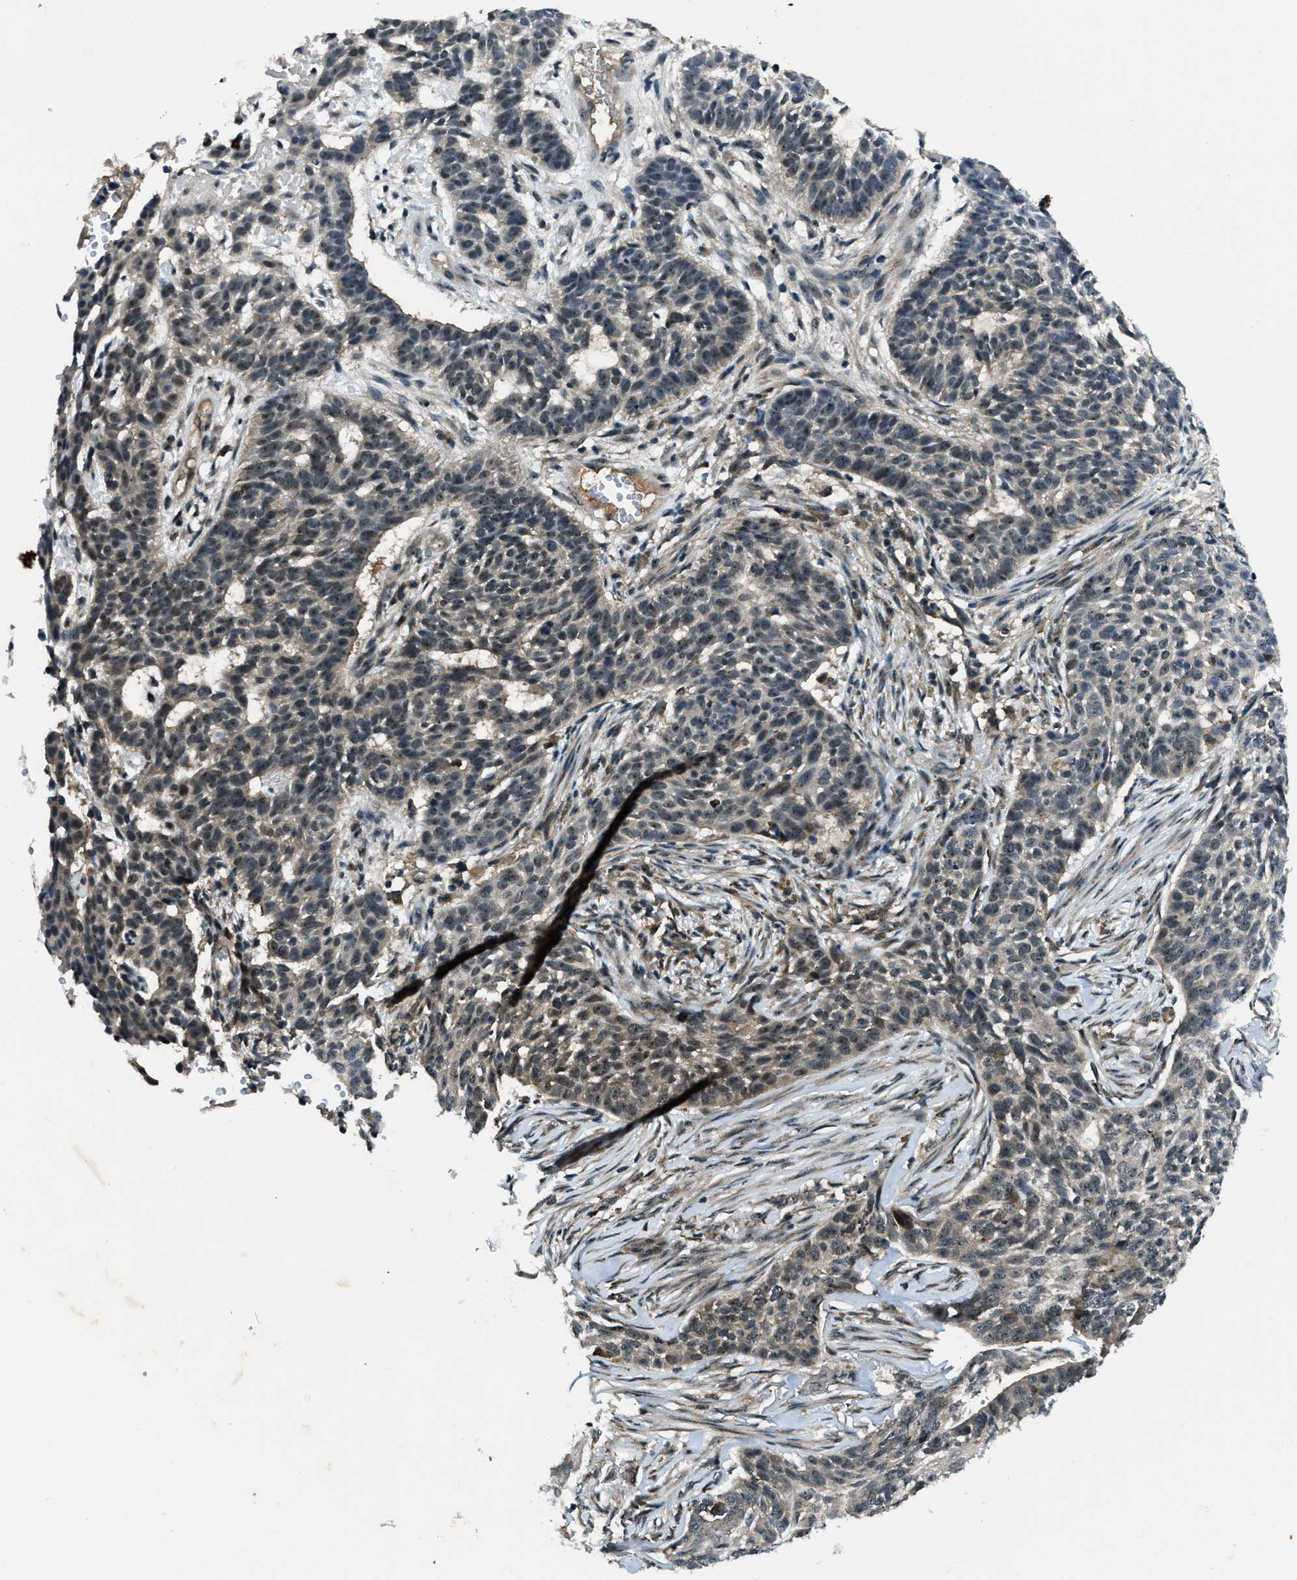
{"staining": {"intensity": "weak", "quantity": "<25%", "location": "cytoplasmic/membranous"}, "tissue": "skin cancer", "cell_type": "Tumor cells", "image_type": "cancer", "snomed": [{"axis": "morphology", "description": "Basal cell carcinoma"}, {"axis": "topography", "description": "Skin"}], "caption": "This is an immunohistochemistry micrograph of skin cancer (basal cell carcinoma). There is no staining in tumor cells.", "gene": "ACTL9", "patient": {"sex": "male", "age": 85}}